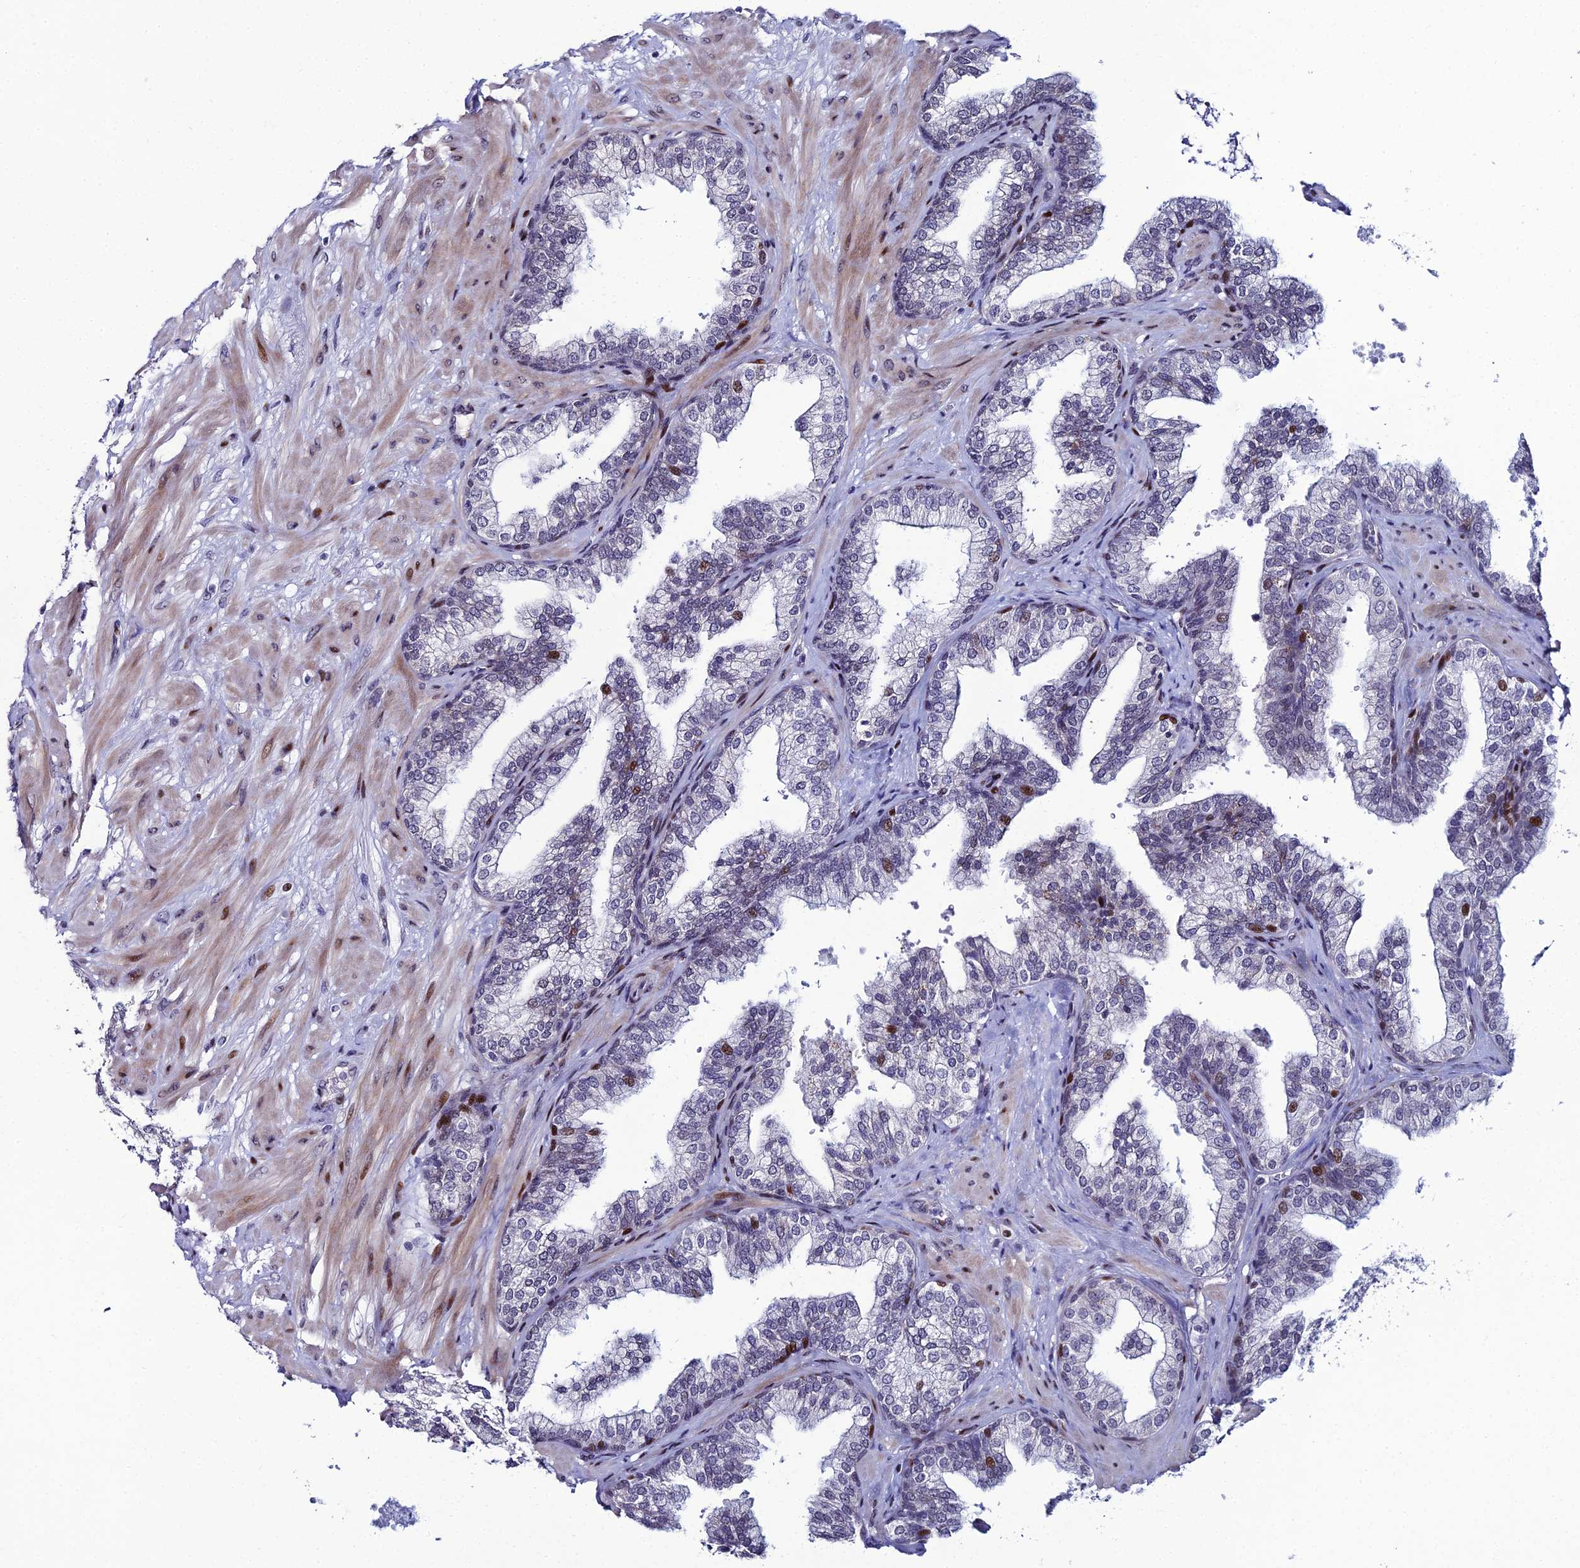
{"staining": {"intensity": "moderate", "quantity": "<25%", "location": "nuclear"}, "tissue": "prostate", "cell_type": "Glandular cells", "image_type": "normal", "snomed": [{"axis": "morphology", "description": "Normal tissue, NOS"}, {"axis": "topography", "description": "Prostate"}], "caption": "An image of human prostate stained for a protein reveals moderate nuclear brown staining in glandular cells.", "gene": "TAF9B", "patient": {"sex": "male", "age": 60}}